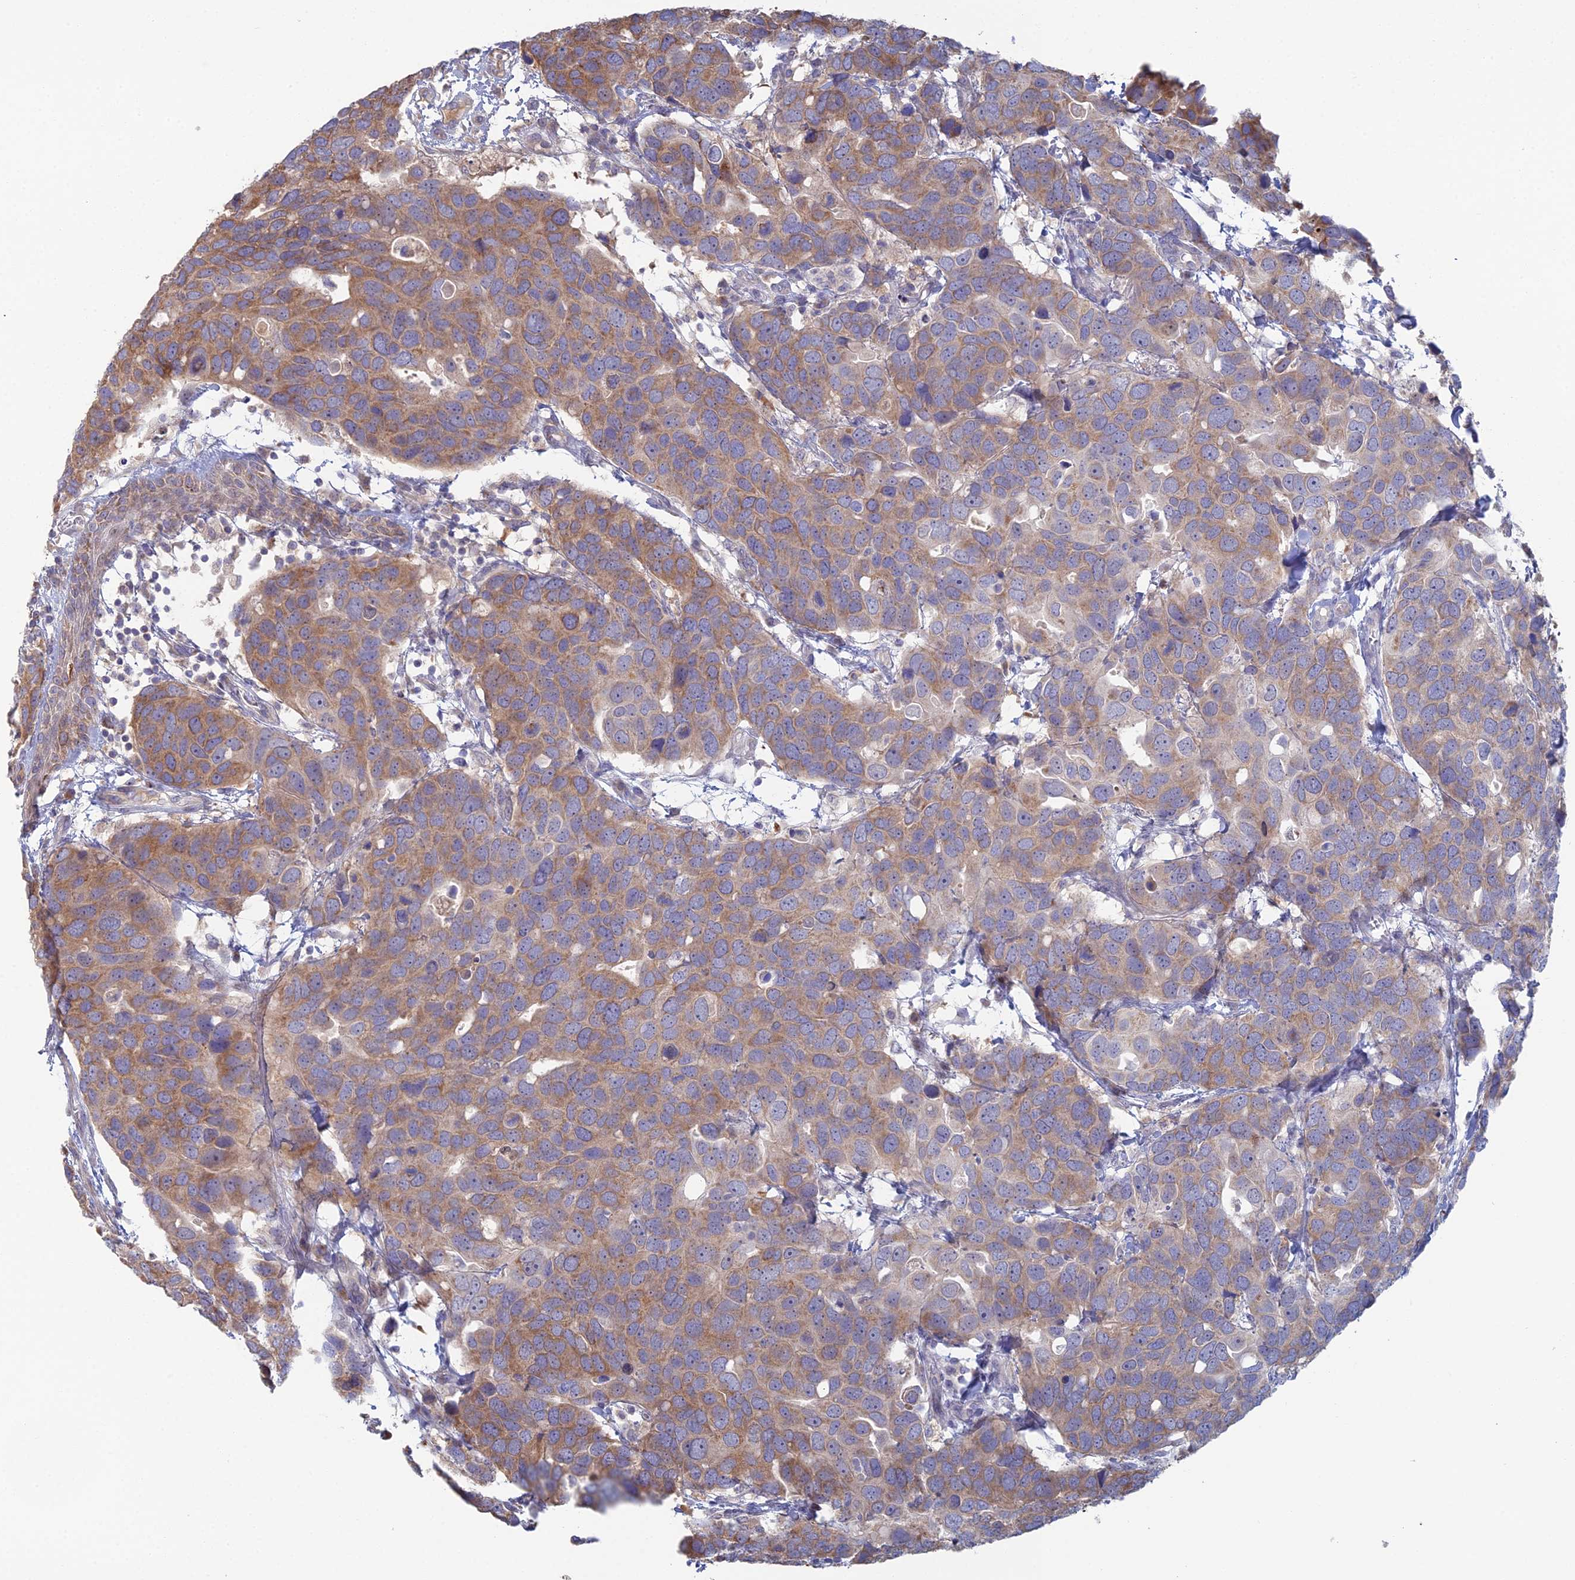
{"staining": {"intensity": "moderate", "quantity": "25%-75%", "location": "cytoplasmic/membranous"}, "tissue": "breast cancer", "cell_type": "Tumor cells", "image_type": "cancer", "snomed": [{"axis": "morphology", "description": "Duct carcinoma"}, {"axis": "topography", "description": "Breast"}], "caption": "Moderate cytoplasmic/membranous staining is identified in approximately 25%-75% of tumor cells in breast infiltrating ductal carcinoma.", "gene": "ARL16", "patient": {"sex": "female", "age": 83}}